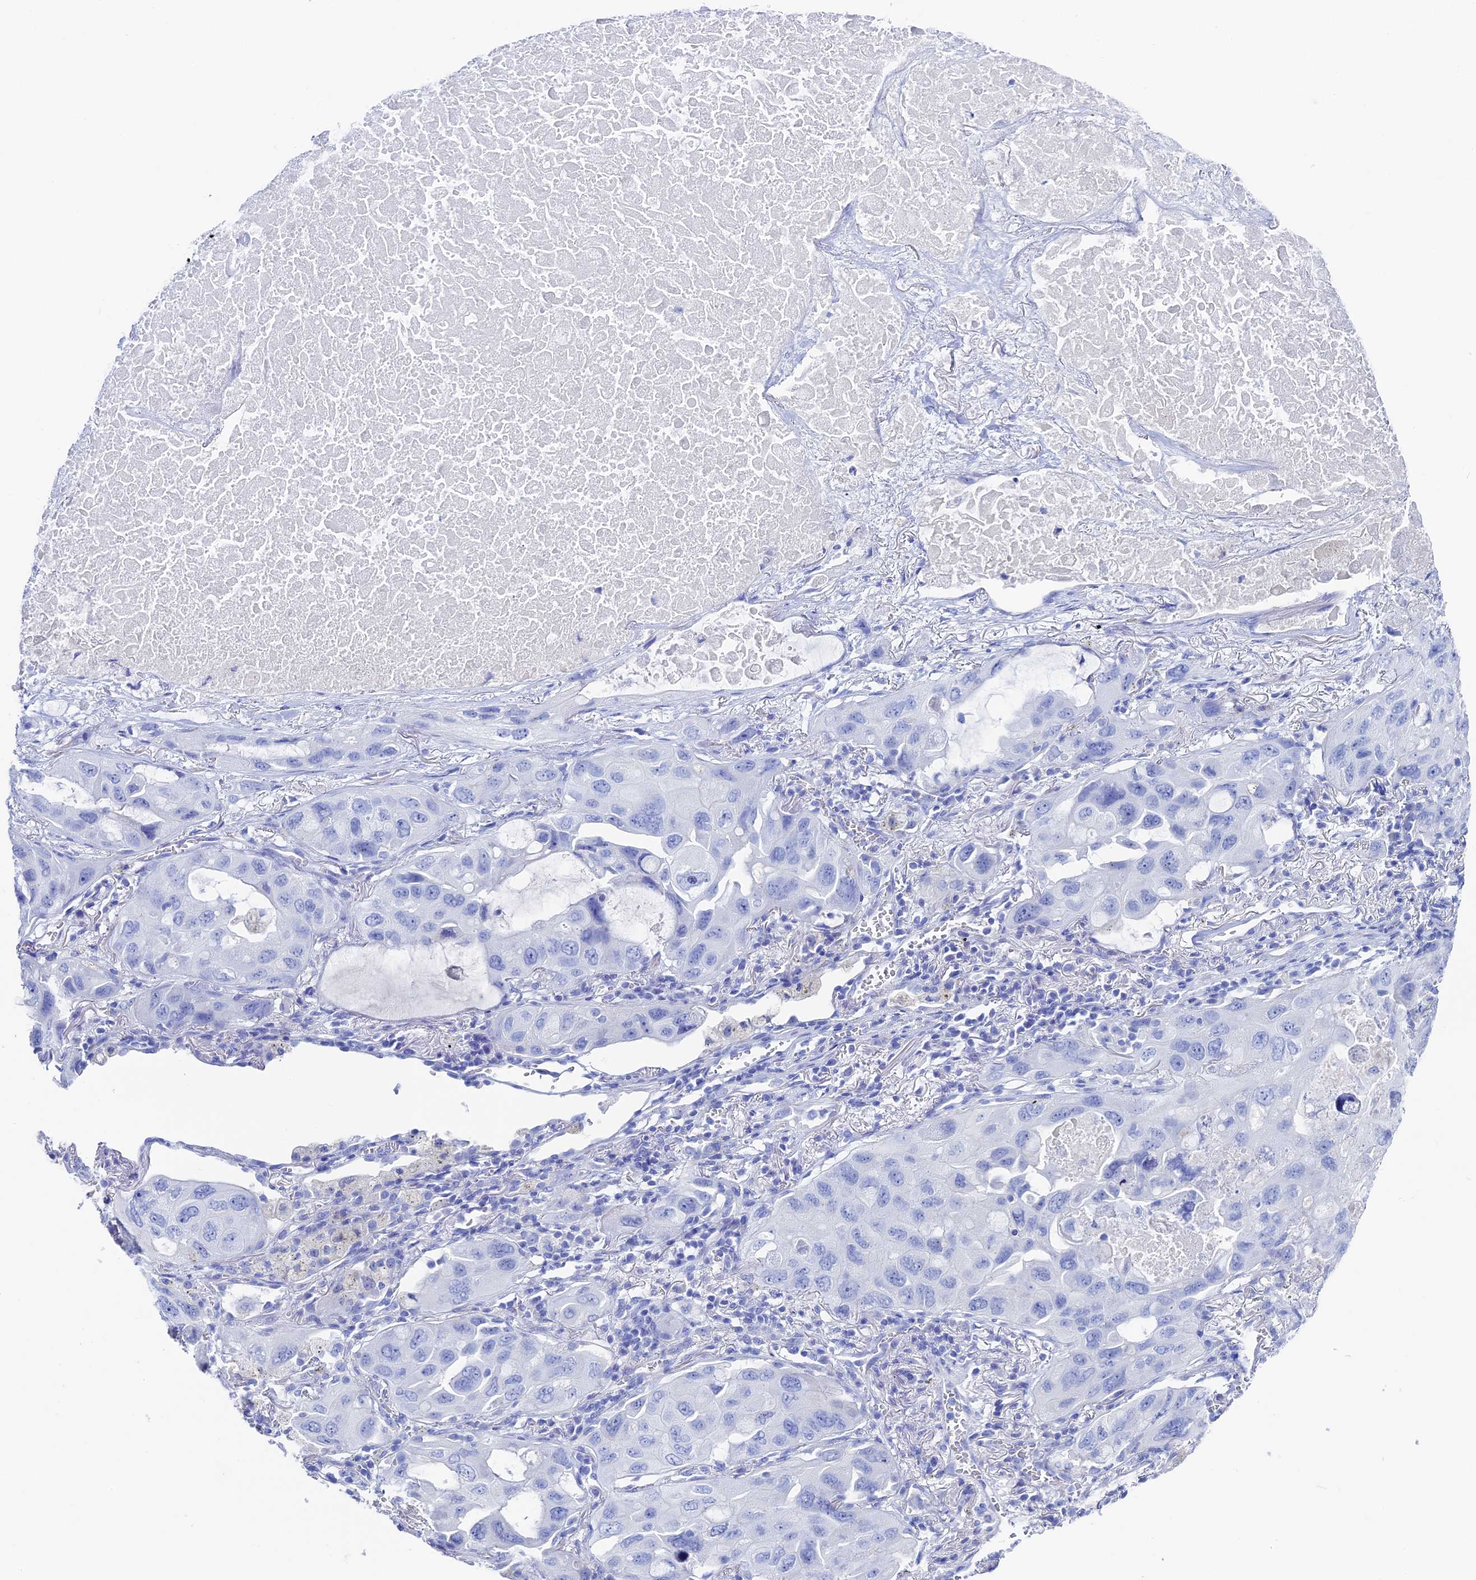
{"staining": {"intensity": "negative", "quantity": "none", "location": "none"}, "tissue": "lung cancer", "cell_type": "Tumor cells", "image_type": "cancer", "snomed": [{"axis": "morphology", "description": "Squamous cell carcinoma, NOS"}, {"axis": "topography", "description": "Lung"}], "caption": "Immunohistochemistry histopathology image of human lung cancer stained for a protein (brown), which reveals no positivity in tumor cells.", "gene": "UNC119", "patient": {"sex": "female", "age": 73}}